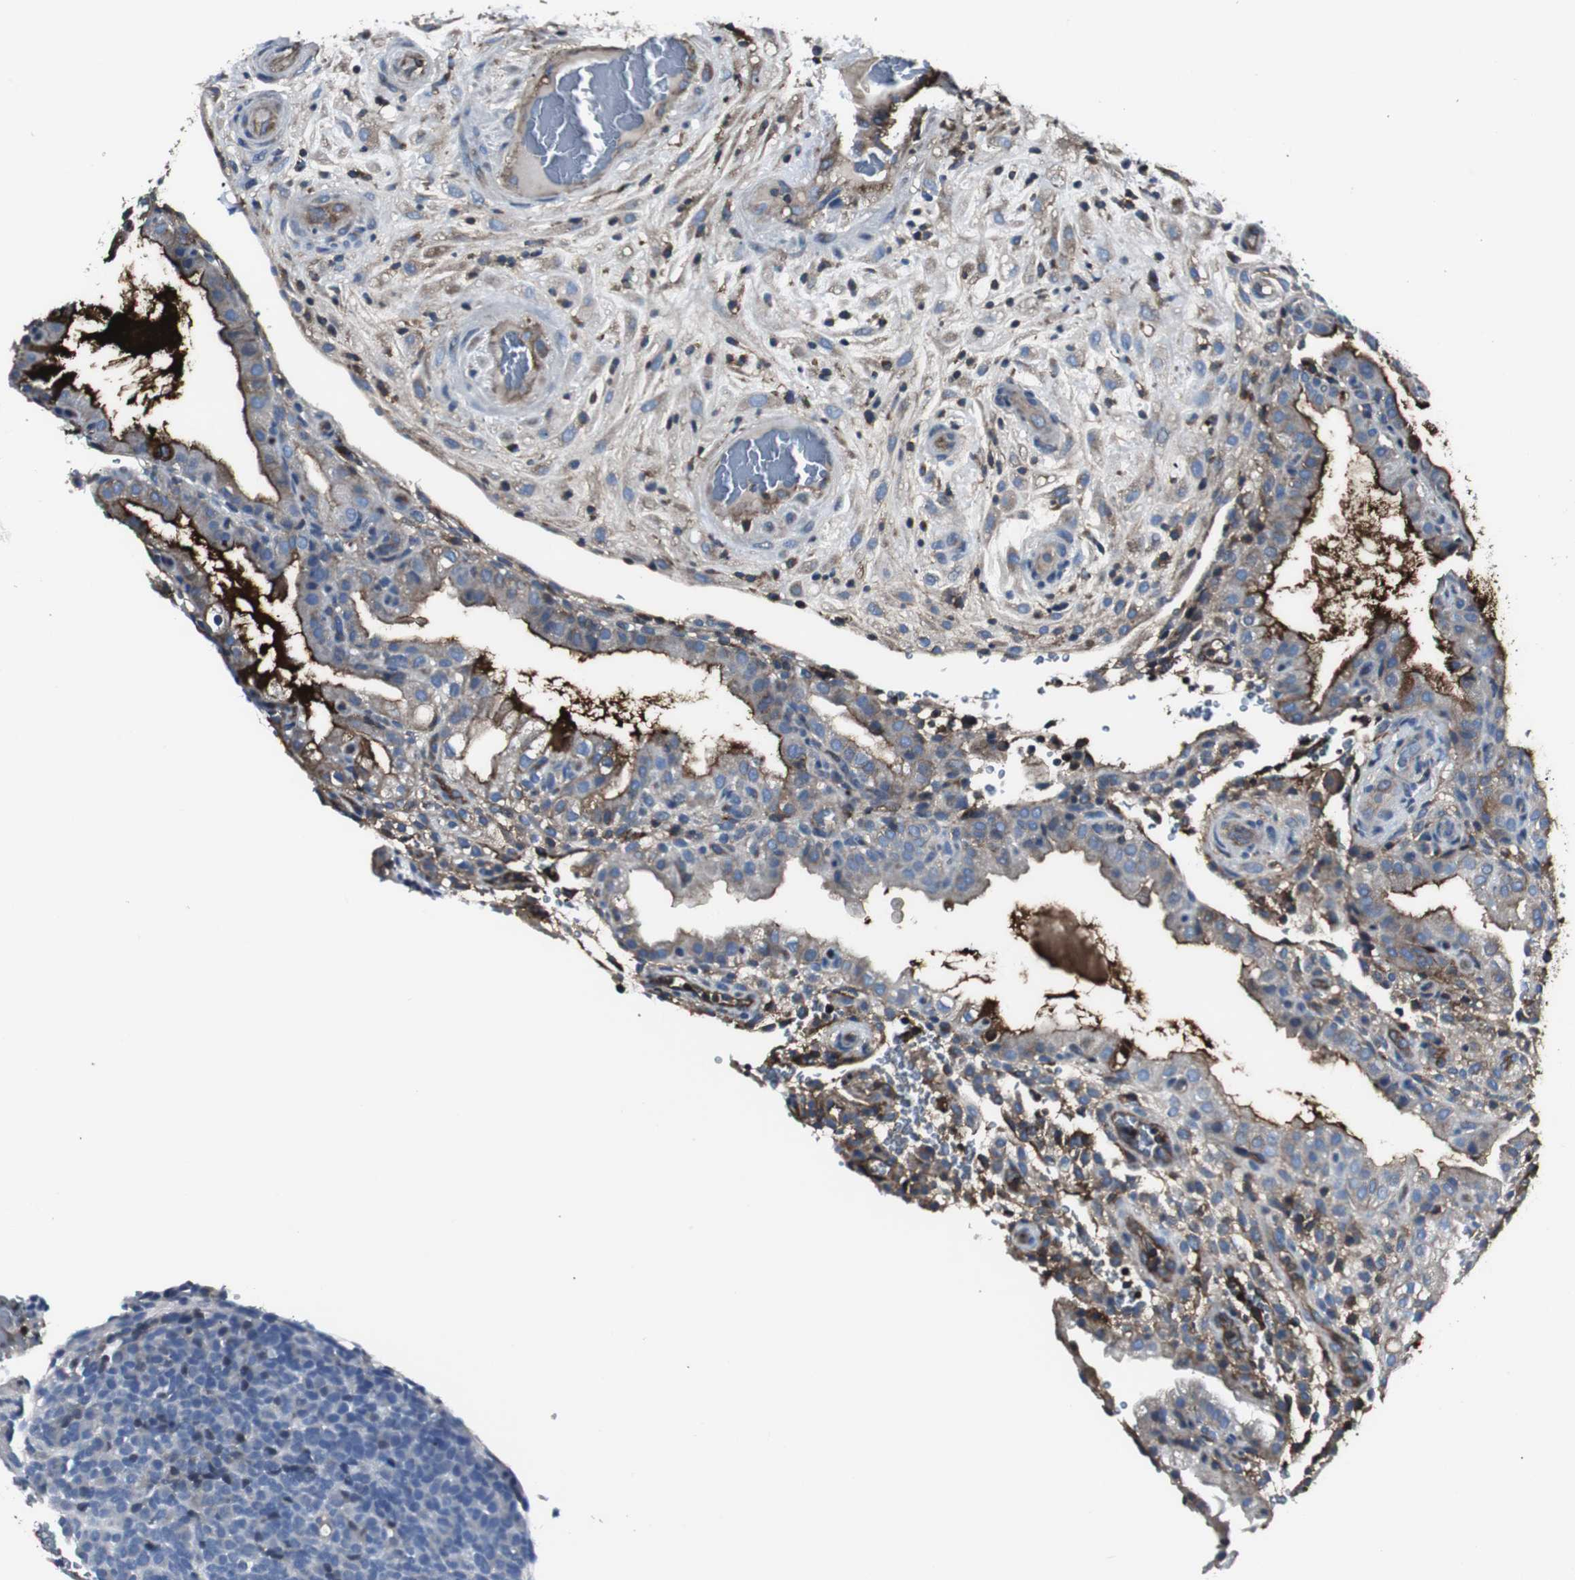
{"staining": {"intensity": "moderate", "quantity": "25%-75%", "location": "cytoplasmic/membranous"}, "tissue": "placenta", "cell_type": "Decidual cells", "image_type": "normal", "snomed": [{"axis": "morphology", "description": "Normal tissue, NOS"}, {"axis": "topography", "description": "Placenta"}], "caption": "IHC (DAB (3,3'-diaminobenzidine)) staining of benign placenta shows moderate cytoplasmic/membranous protein positivity in about 25%-75% of decidual cells.", "gene": "B2M", "patient": {"sex": "female", "age": 19}}